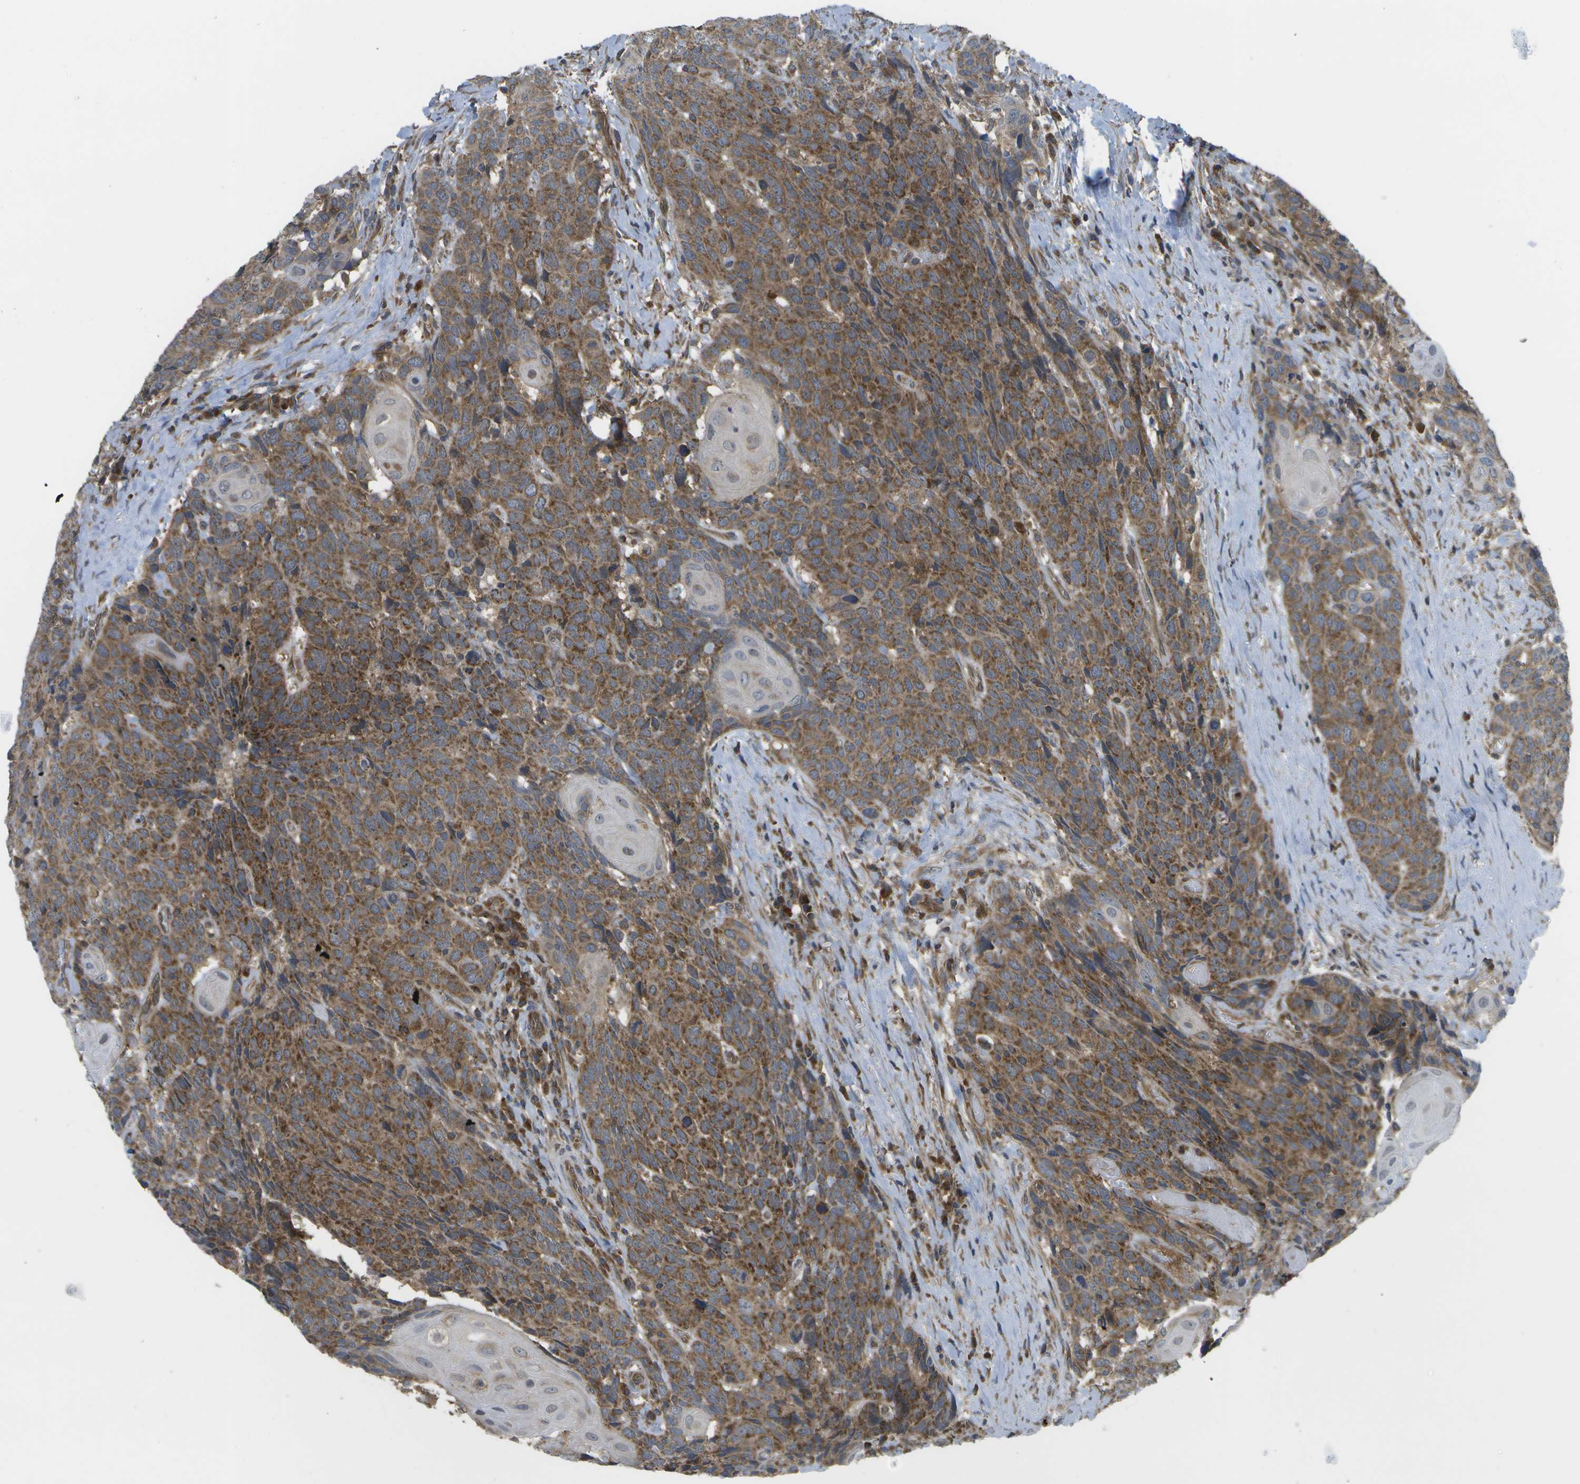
{"staining": {"intensity": "strong", "quantity": ">75%", "location": "cytoplasmic/membranous"}, "tissue": "head and neck cancer", "cell_type": "Tumor cells", "image_type": "cancer", "snomed": [{"axis": "morphology", "description": "Squamous cell carcinoma, NOS"}, {"axis": "topography", "description": "Head-Neck"}], "caption": "A micrograph showing strong cytoplasmic/membranous positivity in approximately >75% of tumor cells in squamous cell carcinoma (head and neck), as visualized by brown immunohistochemical staining.", "gene": "DPM3", "patient": {"sex": "male", "age": 66}}